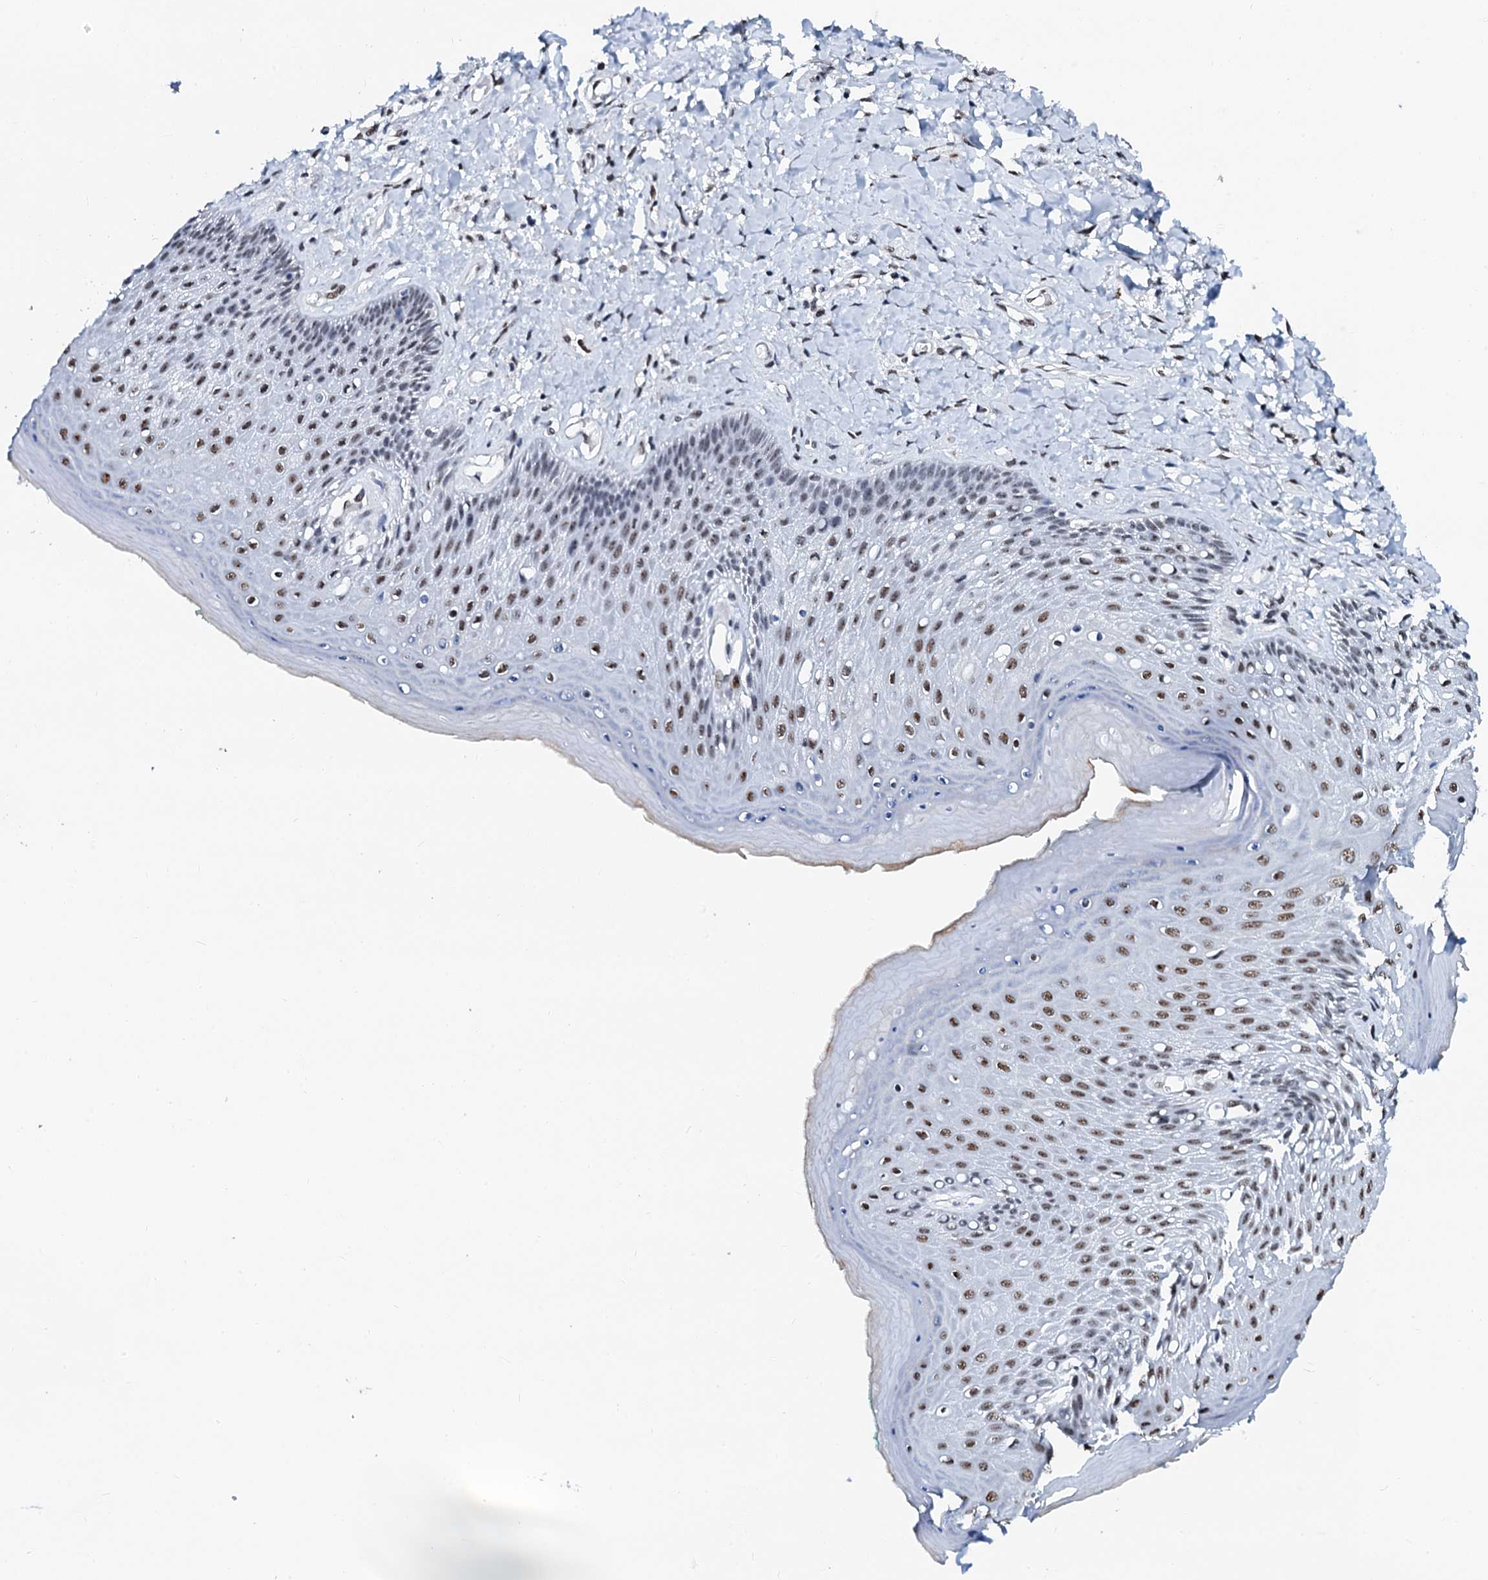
{"staining": {"intensity": "moderate", "quantity": "25%-75%", "location": "nuclear"}, "tissue": "skin", "cell_type": "Epidermal cells", "image_type": "normal", "snomed": [{"axis": "morphology", "description": "Normal tissue, NOS"}, {"axis": "topography", "description": "Anal"}], "caption": "The photomicrograph demonstrates immunohistochemical staining of unremarkable skin. There is moderate nuclear staining is appreciated in approximately 25%-75% of epidermal cells. The protein of interest is stained brown, and the nuclei are stained in blue (DAB IHC with brightfield microscopy, high magnification).", "gene": "SLTM", "patient": {"sex": "male", "age": 78}}